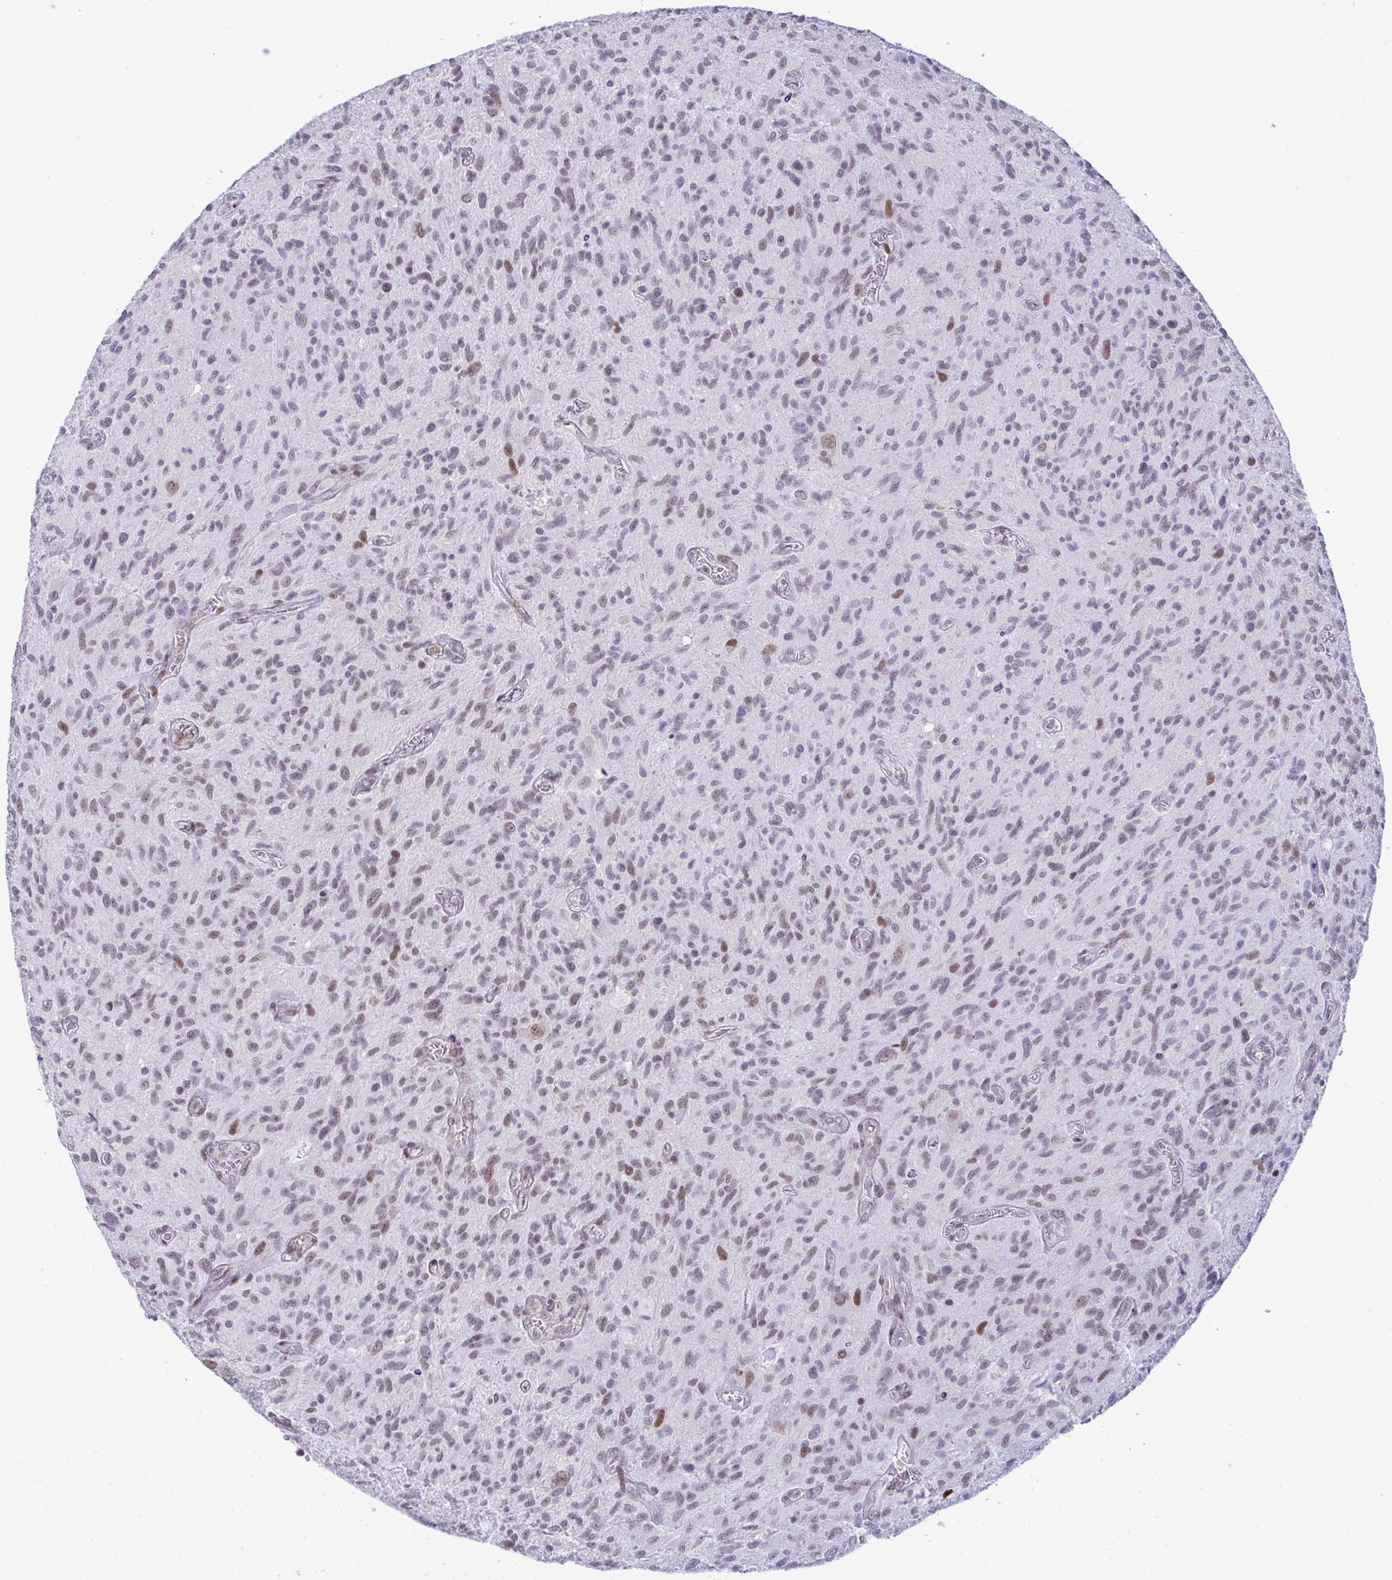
{"staining": {"intensity": "weak", "quantity": "<25%", "location": "nuclear"}, "tissue": "glioma", "cell_type": "Tumor cells", "image_type": "cancer", "snomed": [{"axis": "morphology", "description": "Glioma, malignant, High grade"}, {"axis": "topography", "description": "Brain"}], "caption": "High power microscopy histopathology image of an immunohistochemistry micrograph of glioma, revealing no significant expression in tumor cells. (Brightfield microscopy of DAB (3,3'-diaminobenzidine) IHC at high magnification).", "gene": "ZFHX3", "patient": {"sex": "male", "age": 75}}